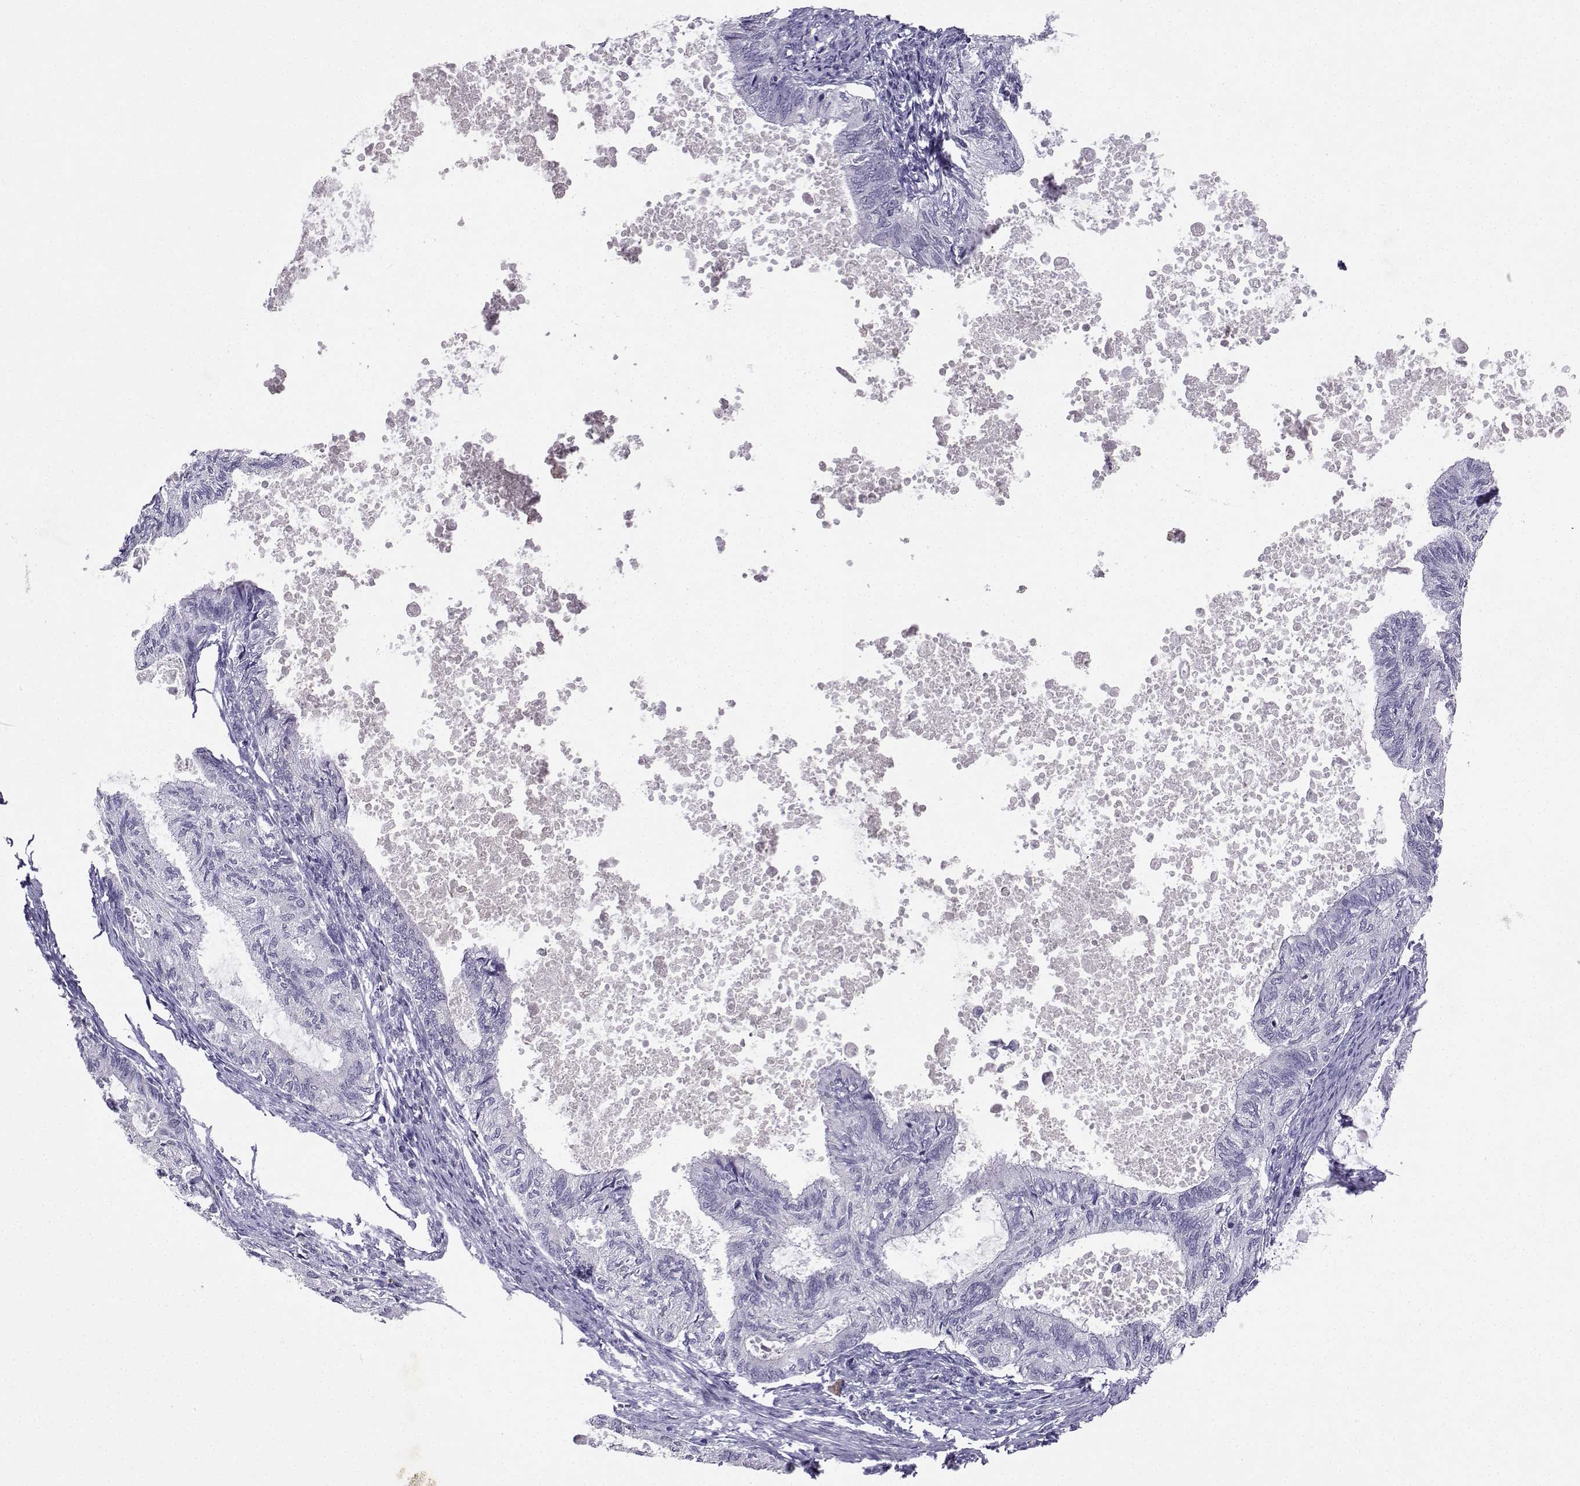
{"staining": {"intensity": "negative", "quantity": "none", "location": "none"}, "tissue": "endometrial cancer", "cell_type": "Tumor cells", "image_type": "cancer", "snomed": [{"axis": "morphology", "description": "Adenocarcinoma, NOS"}, {"axis": "topography", "description": "Endometrium"}], "caption": "Human endometrial cancer (adenocarcinoma) stained for a protein using IHC displays no positivity in tumor cells.", "gene": "TBR1", "patient": {"sex": "female", "age": 86}}